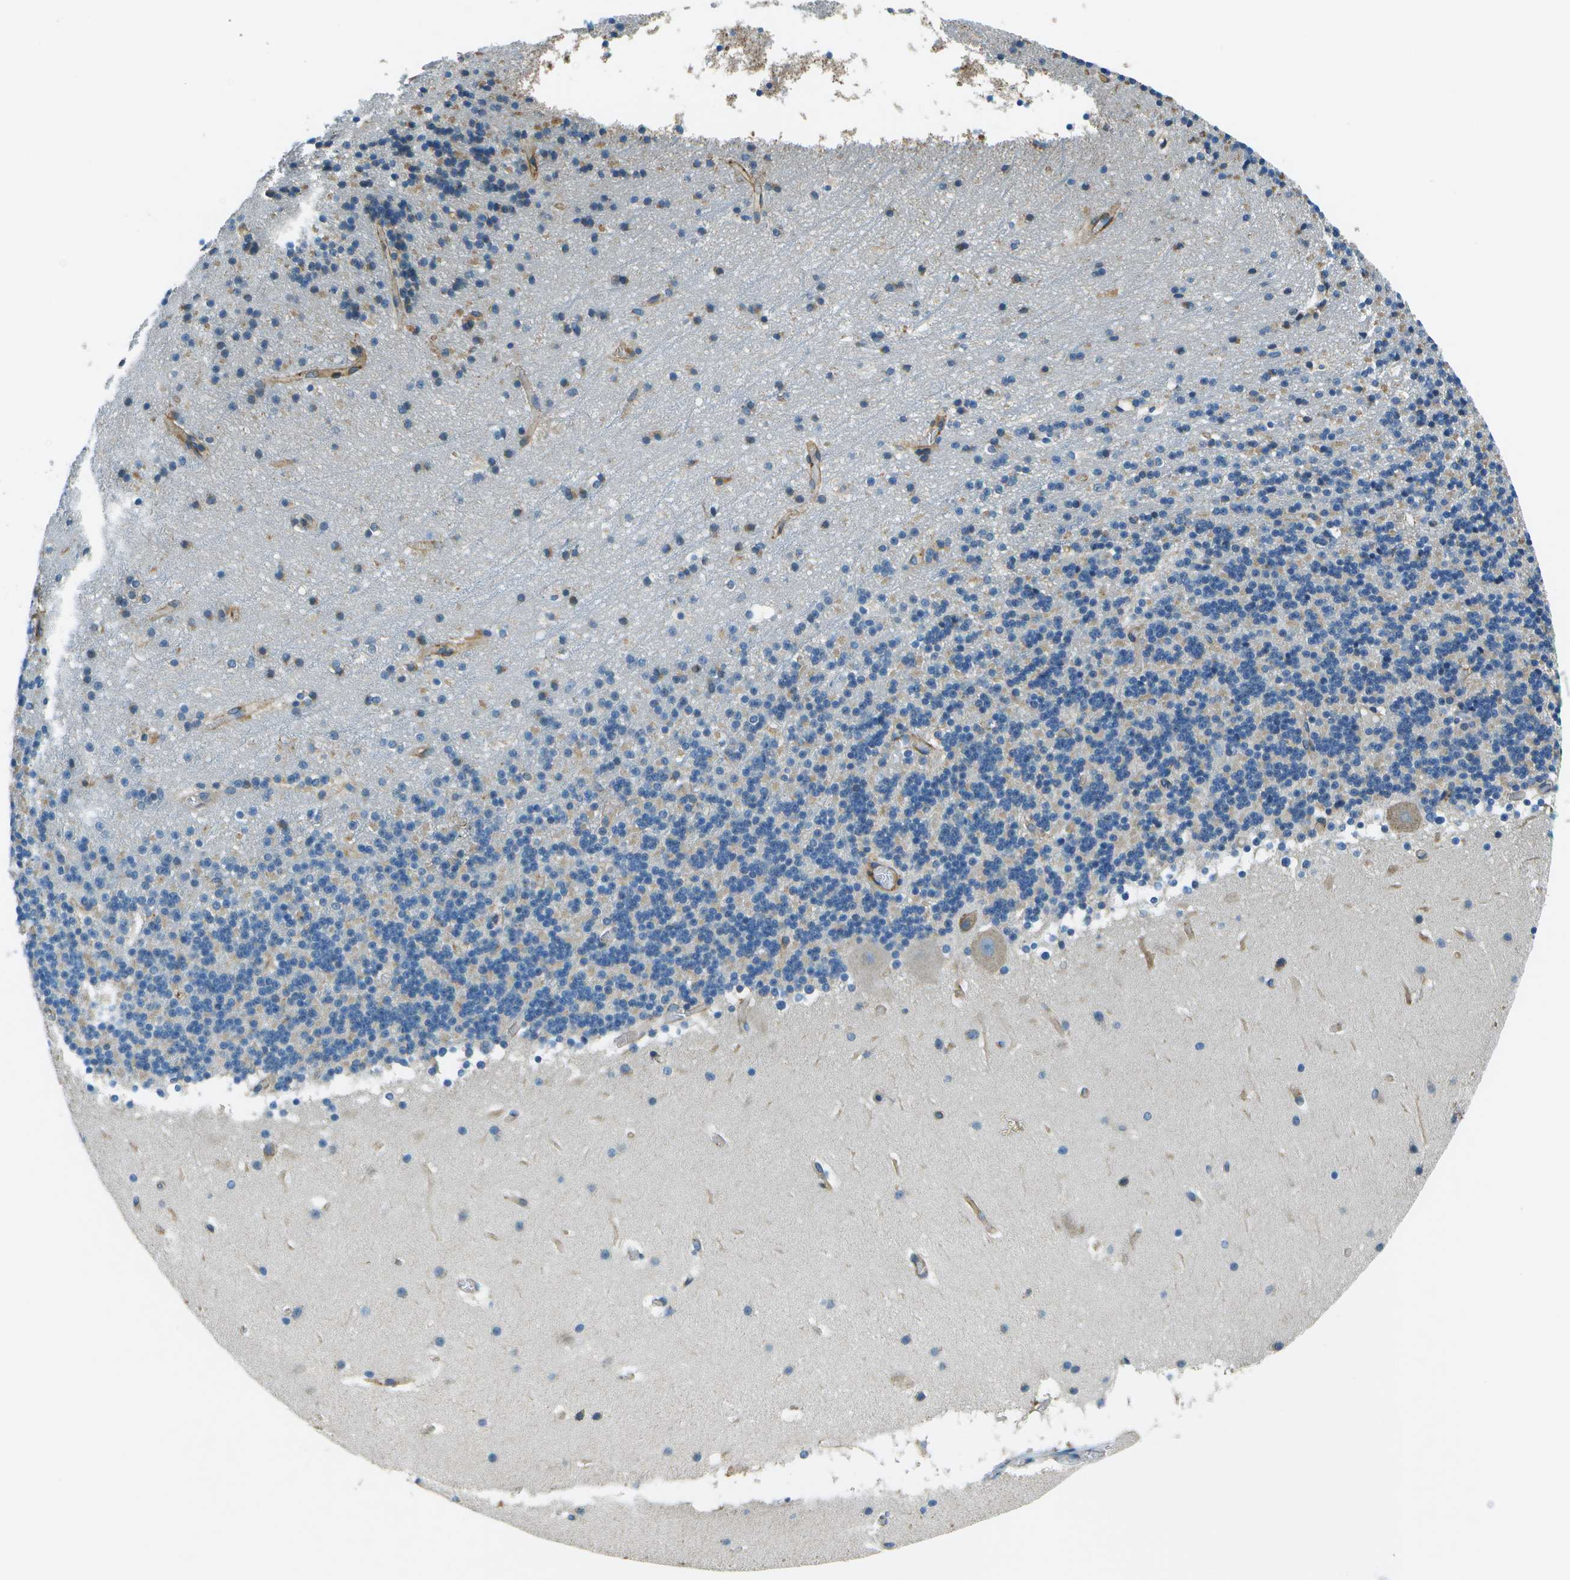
{"staining": {"intensity": "weak", "quantity": "<25%", "location": "cytoplasmic/membranous"}, "tissue": "cerebellum", "cell_type": "Cells in granular layer", "image_type": "normal", "snomed": [{"axis": "morphology", "description": "Normal tissue, NOS"}, {"axis": "topography", "description": "Cerebellum"}], "caption": "Cells in granular layer show no significant protein staining in benign cerebellum. Nuclei are stained in blue.", "gene": "TMEM51", "patient": {"sex": "male", "age": 45}}